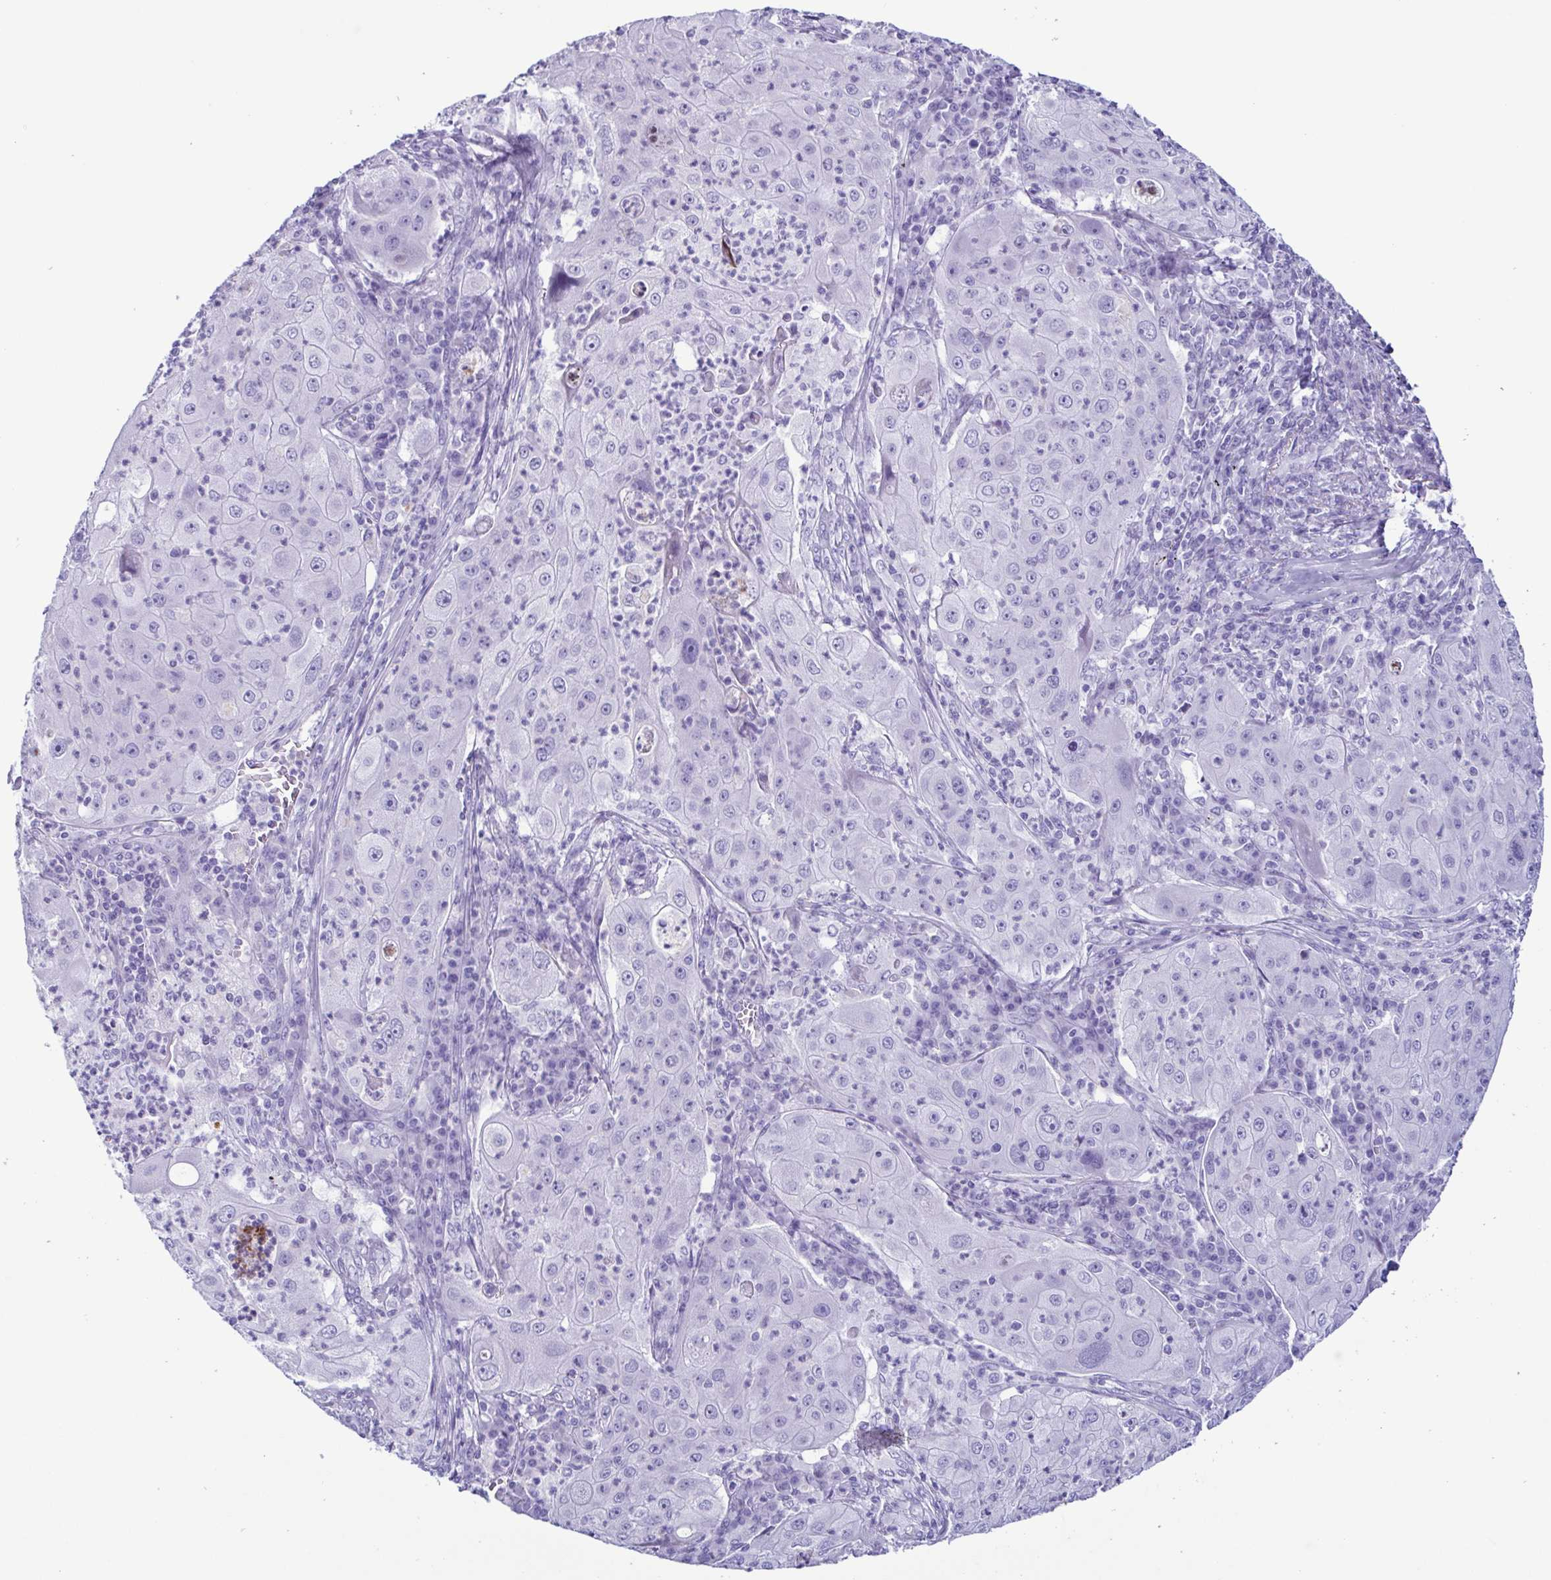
{"staining": {"intensity": "negative", "quantity": "none", "location": "none"}, "tissue": "lung cancer", "cell_type": "Tumor cells", "image_type": "cancer", "snomed": [{"axis": "morphology", "description": "Squamous cell carcinoma, NOS"}, {"axis": "topography", "description": "Lung"}], "caption": "IHC of lung cancer (squamous cell carcinoma) demonstrates no expression in tumor cells.", "gene": "LTF", "patient": {"sex": "female", "age": 59}}